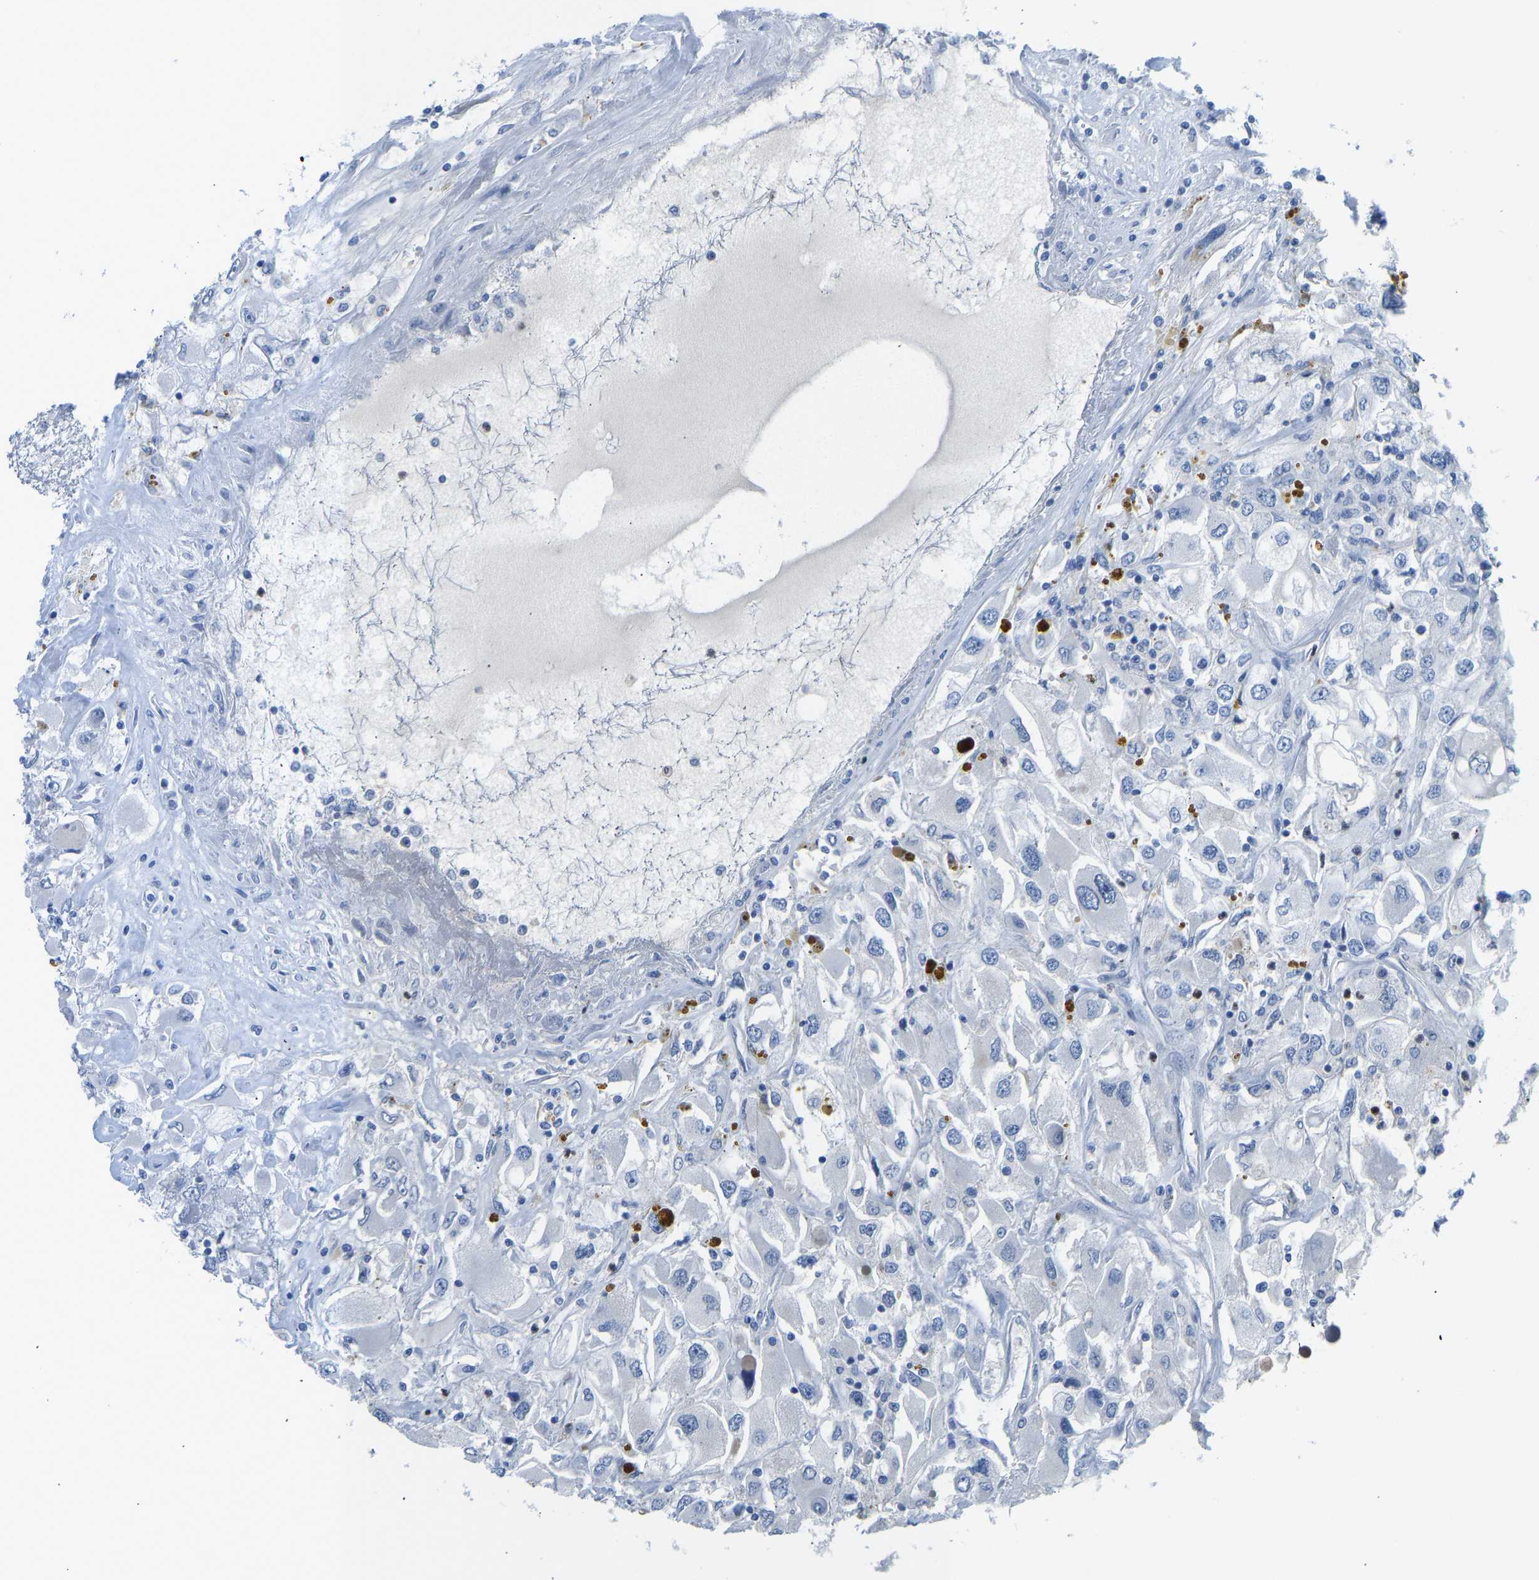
{"staining": {"intensity": "negative", "quantity": "none", "location": "none"}, "tissue": "renal cancer", "cell_type": "Tumor cells", "image_type": "cancer", "snomed": [{"axis": "morphology", "description": "Adenocarcinoma, NOS"}, {"axis": "topography", "description": "Kidney"}], "caption": "Tumor cells are negative for protein expression in human adenocarcinoma (renal).", "gene": "TXNDC2", "patient": {"sex": "female", "age": 52}}